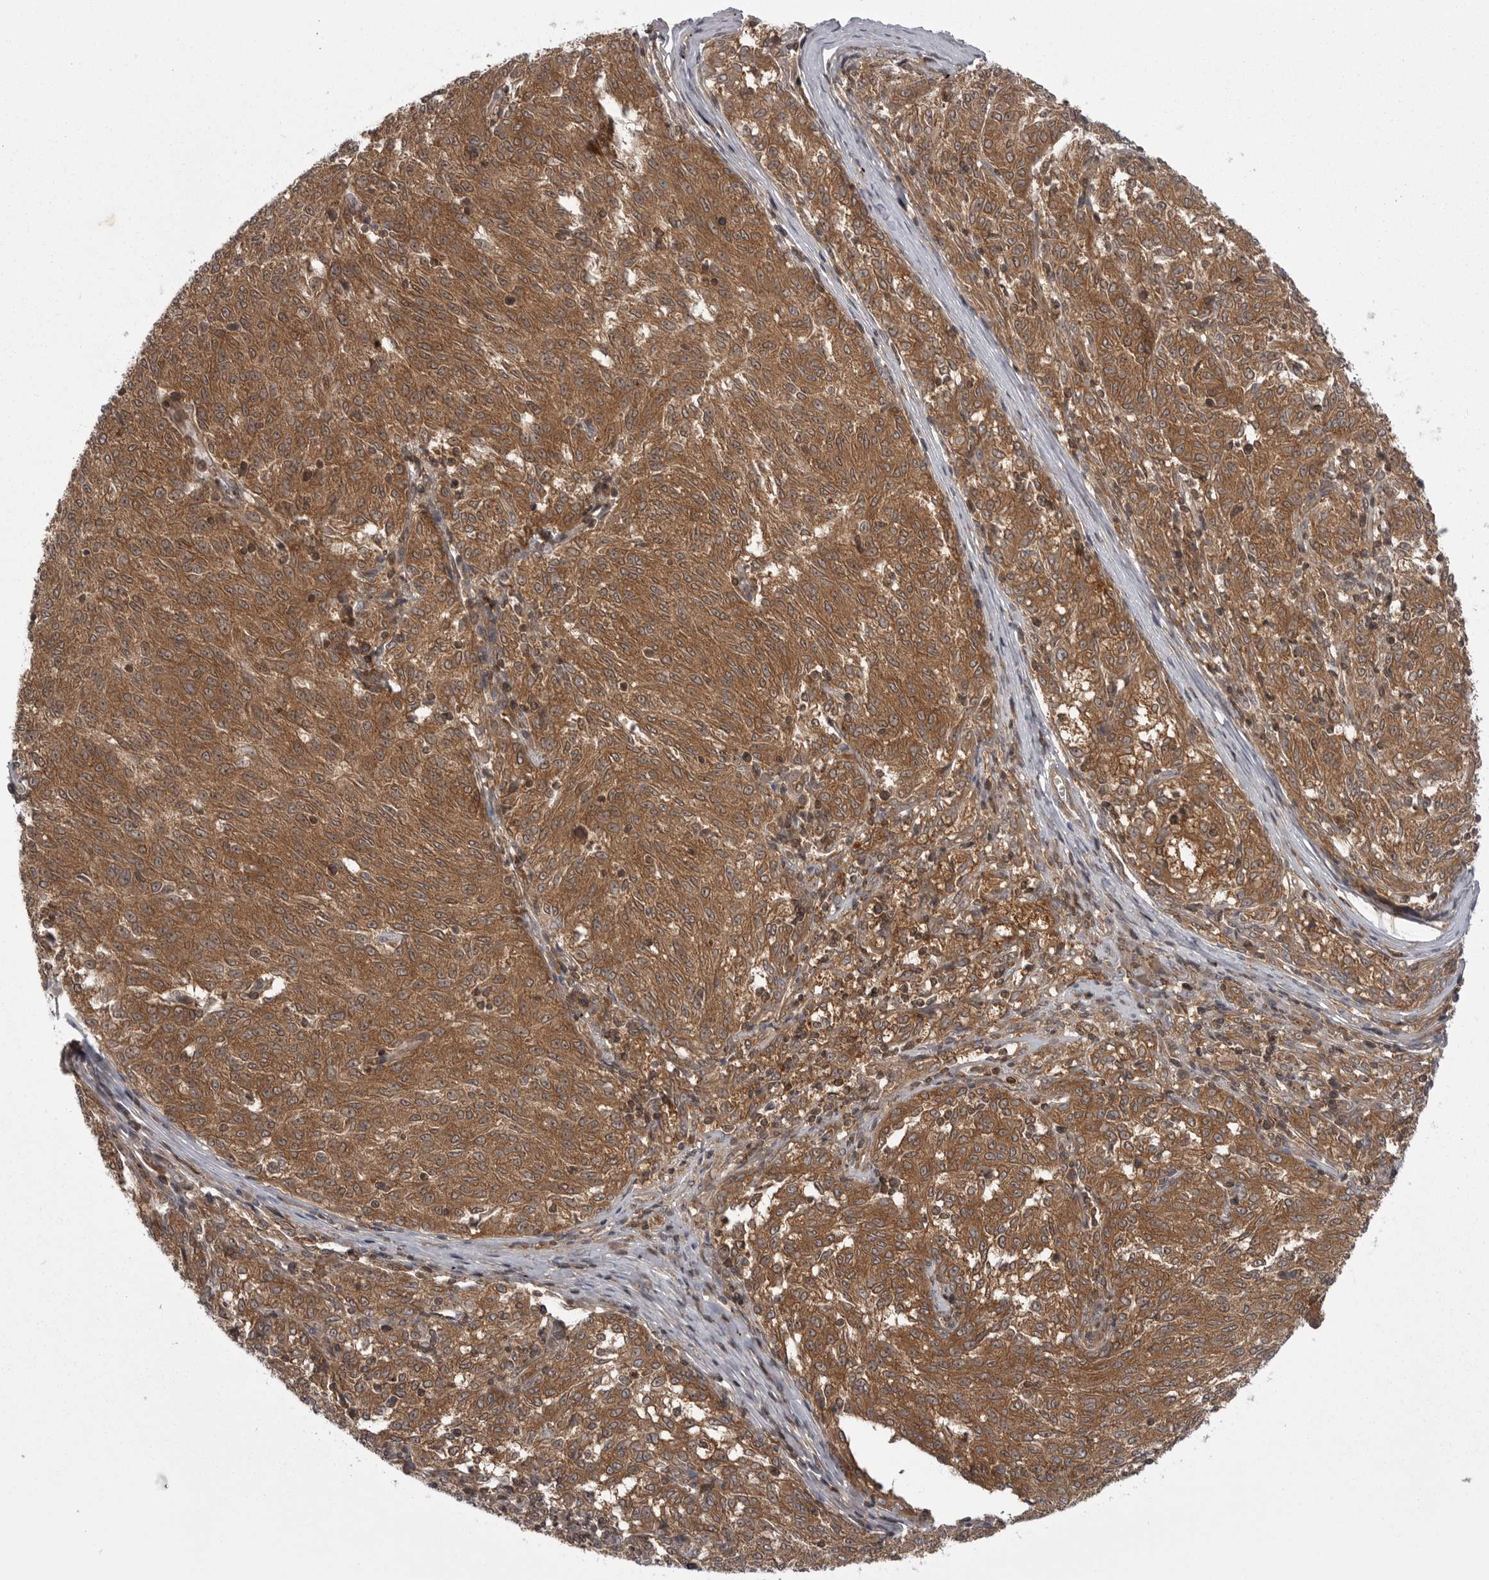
{"staining": {"intensity": "strong", "quantity": ">75%", "location": "cytoplasmic/membranous"}, "tissue": "melanoma", "cell_type": "Tumor cells", "image_type": "cancer", "snomed": [{"axis": "morphology", "description": "Malignant melanoma, NOS"}, {"axis": "topography", "description": "Skin"}], "caption": "Immunohistochemistry (IHC) of human melanoma displays high levels of strong cytoplasmic/membranous positivity in approximately >75% of tumor cells.", "gene": "STK24", "patient": {"sex": "female", "age": 72}}